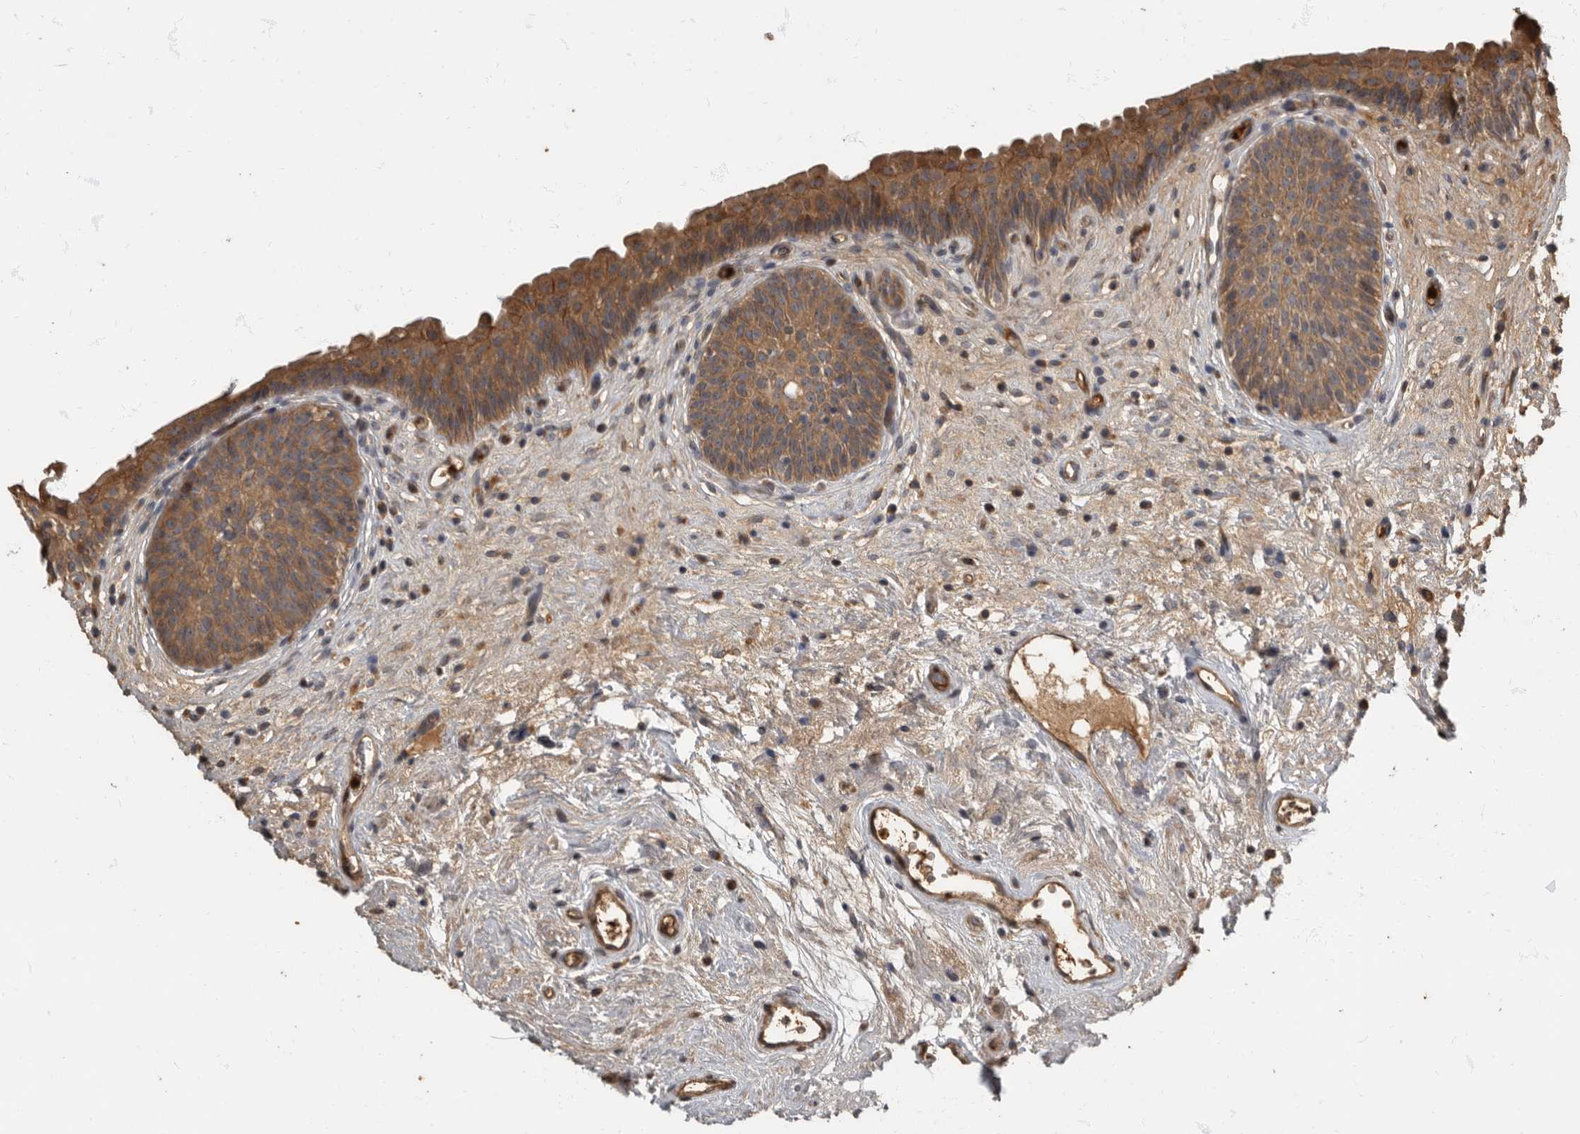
{"staining": {"intensity": "moderate", "quantity": ">75%", "location": "cytoplasmic/membranous"}, "tissue": "urinary bladder", "cell_type": "Urothelial cells", "image_type": "normal", "snomed": [{"axis": "morphology", "description": "Normal tissue, NOS"}, {"axis": "topography", "description": "Urinary bladder"}], "caption": "This image shows immunohistochemistry (IHC) staining of benign urinary bladder, with medium moderate cytoplasmic/membranous expression in approximately >75% of urothelial cells.", "gene": "DAAM1", "patient": {"sex": "male", "age": 83}}